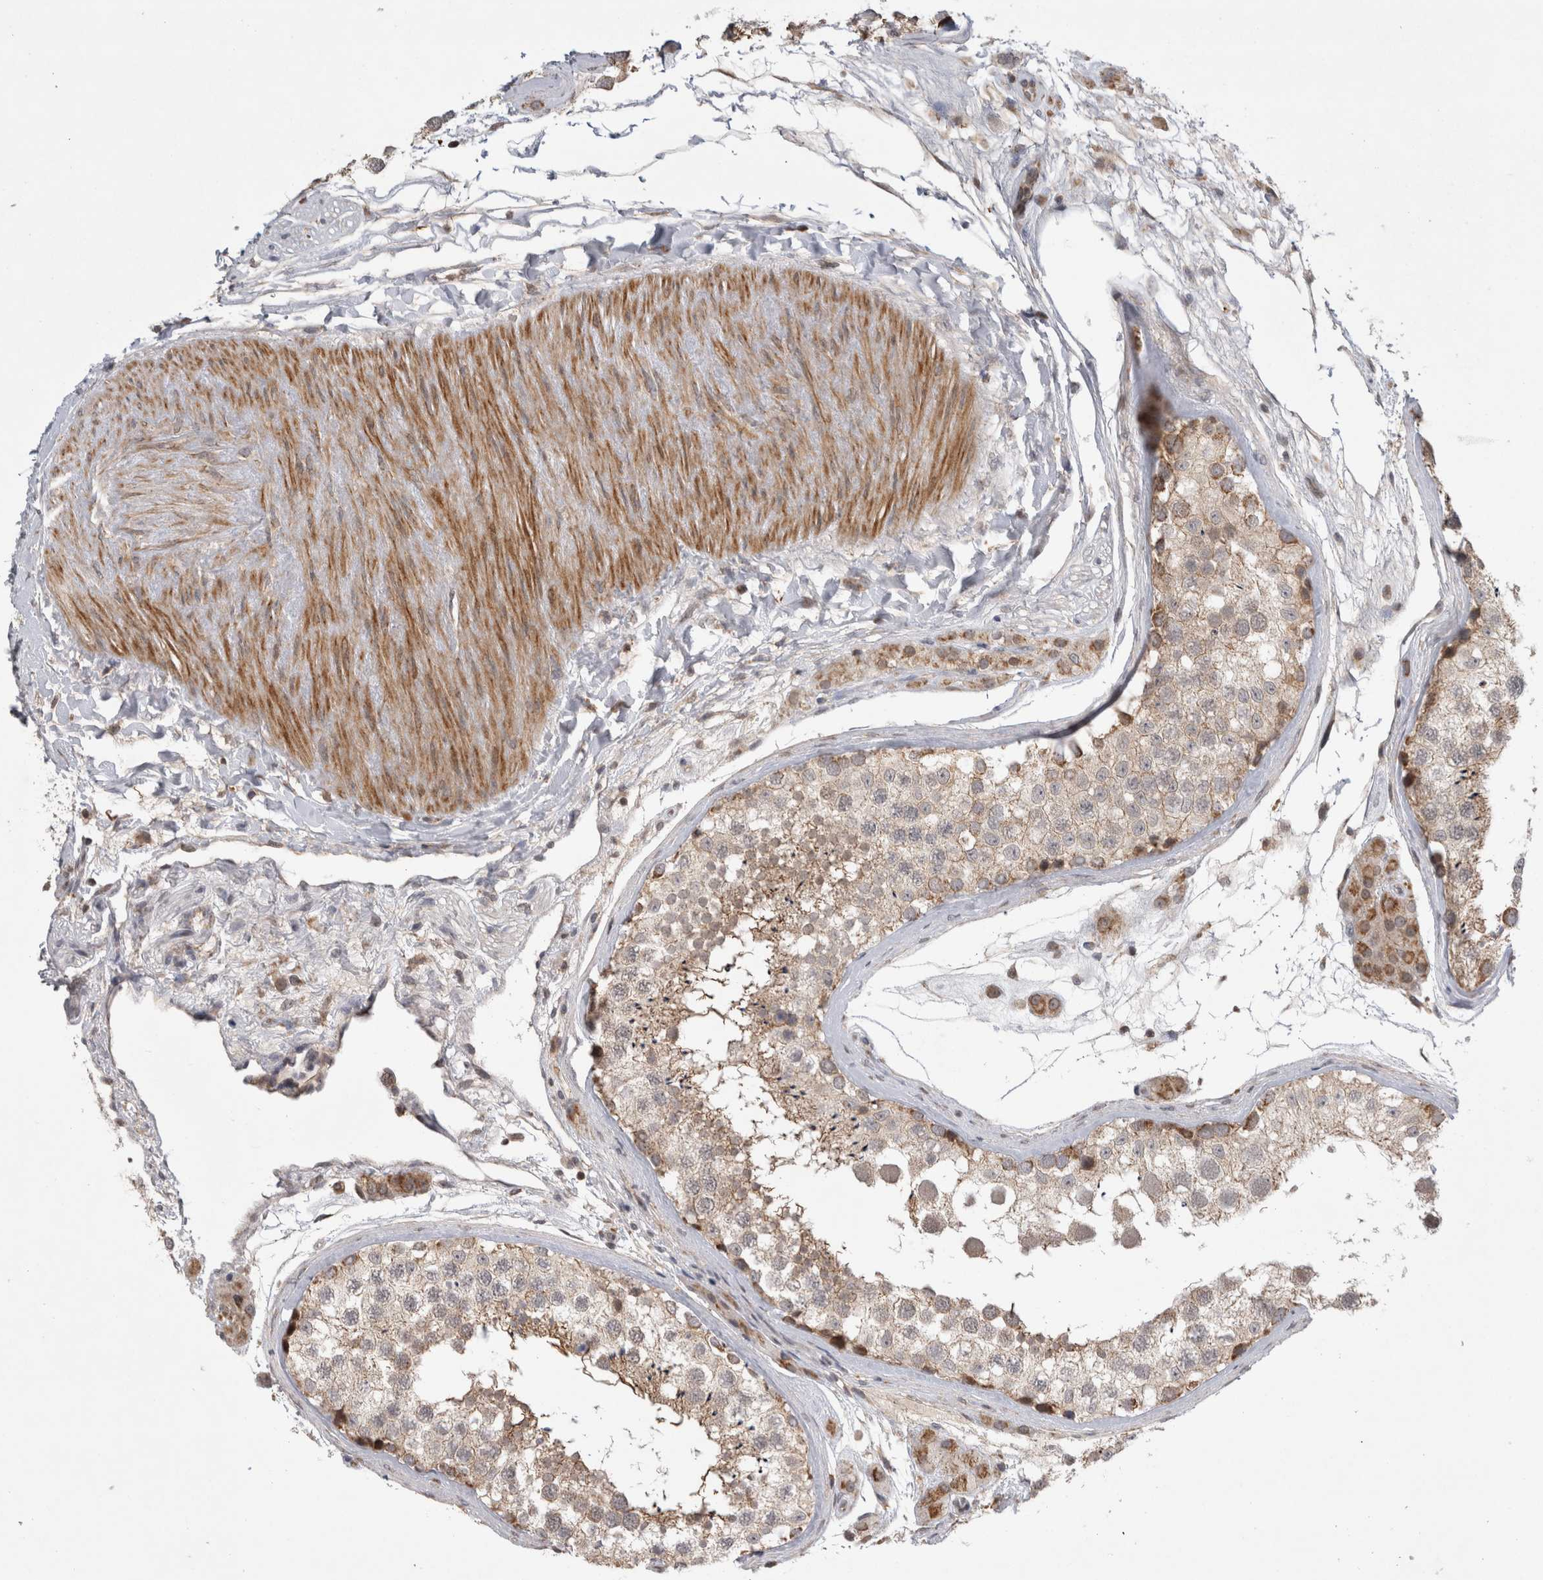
{"staining": {"intensity": "moderate", "quantity": "25%-75%", "location": "cytoplasmic/membranous"}, "tissue": "testis", "cell_type": "Cells in seminiferous ducts", "image_type": "normal", "snomed": [{"axis": "morphology", "description": "Normal tissue, NOS"}, {"axis": "topography", "description": "Testis"}], "caption": "DAB (3,3'-diaminobenzidine) immunohistochemical staining of unremarkable human testis displays moderate cytoplasmic/membranous protein positivity in approximately 25%-75% of cells in seminiferous ducts. (DAB (3,3'-diaminobenzidine) = brown stain, brightfield microscopy at high magnification).", "gene": "KCNIP1", "patient": {"sex": "male", "age": 46}}